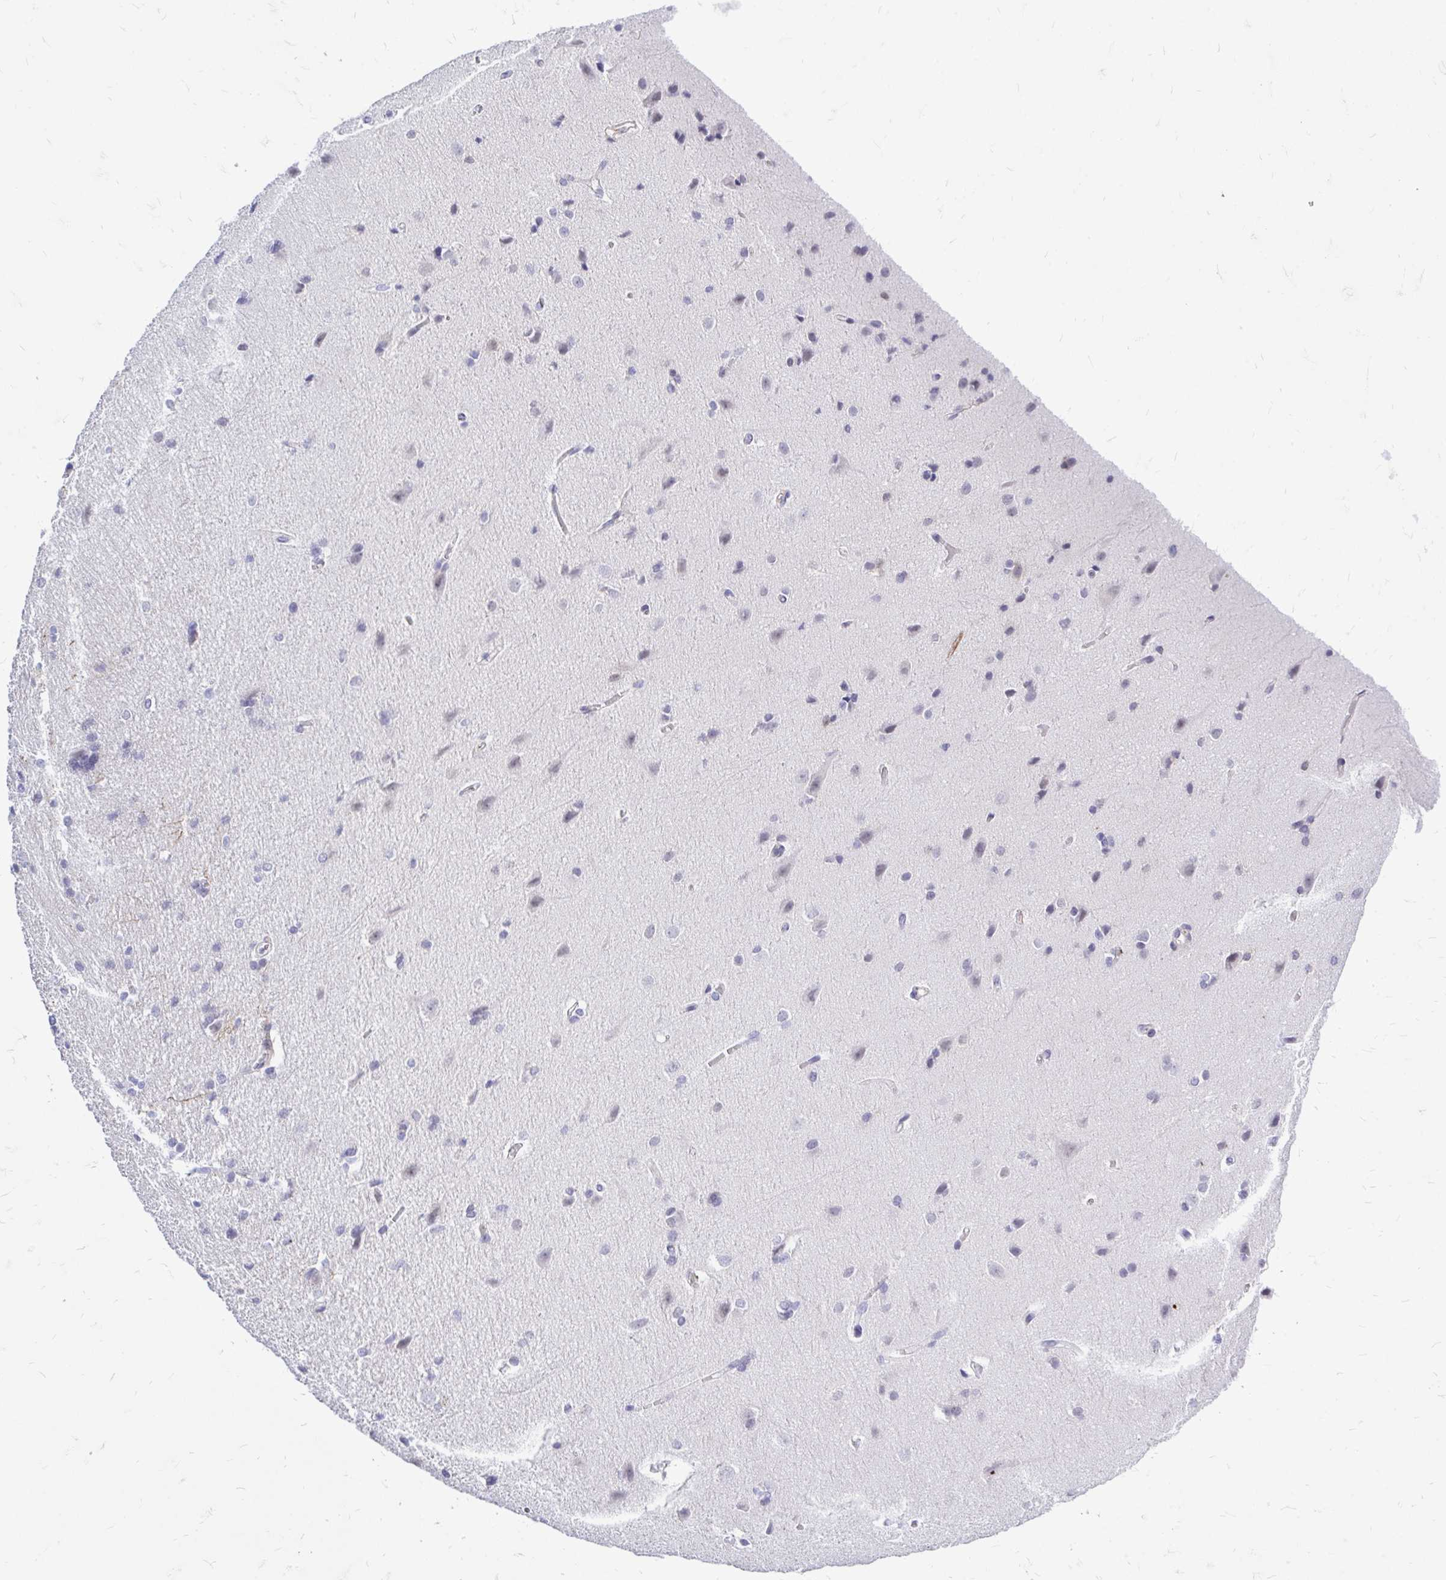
{"staining": {"intensity": "weak", "quantity": "<25%", "location": "cytoplasmic/membranous"}, "tissue": "cerebral cortex", "cell_type": "Endothelial cells", "image_type": "normal", "snomed": [{"axis": "morphology", "description": "Normal tissue, NOS"}, {"axis": "topography", "description": "Cerebral cortex"}], "caption": "High magnification brightfield microscopy of normal cerebral cortex stained with DAB (brown) and counterstained with hematoxylin (blue): endothelial cells show no significant expression.", "gene": "ZBTB25", "patient": {"sex": "male", "age": 37}}